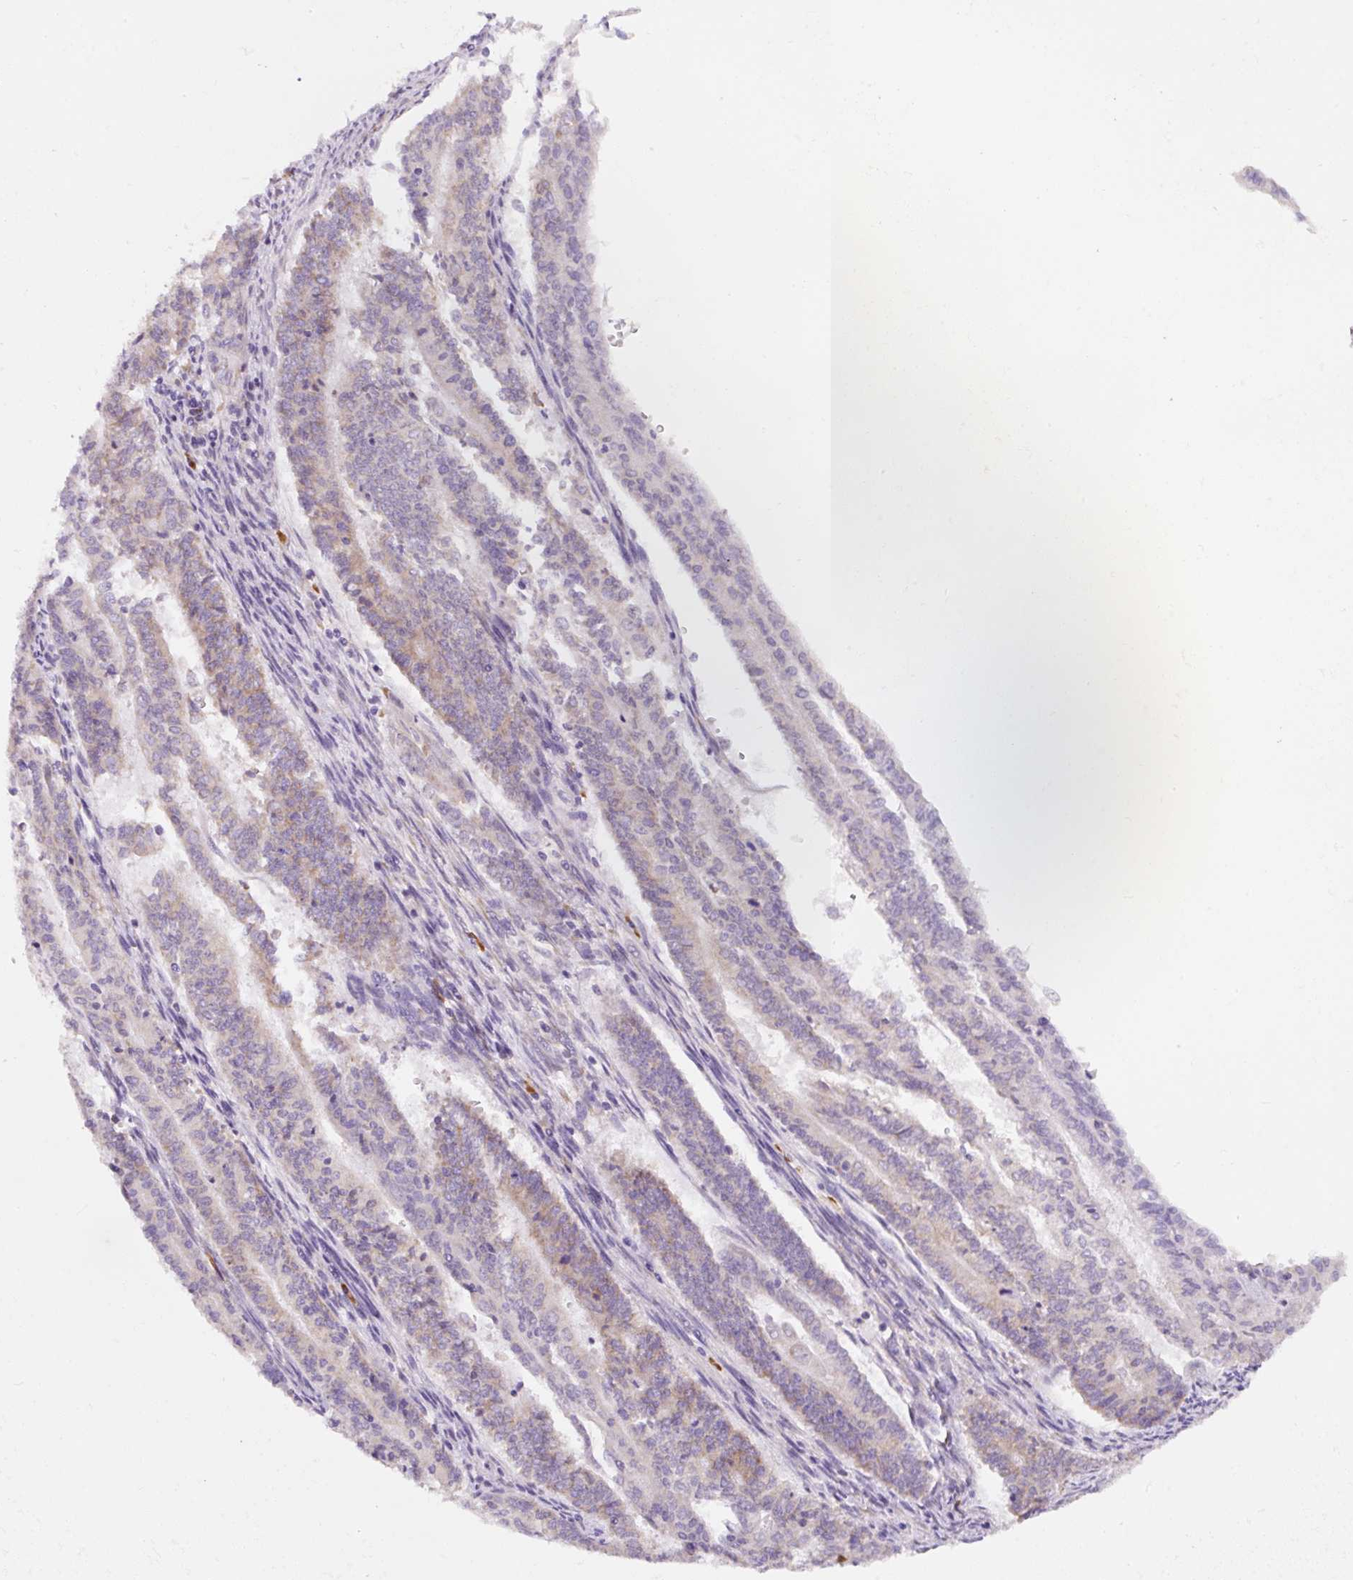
{"staining": {"intensity": "weak", "quantity": "<25%", "location": "cytoplasmic/membranous"}, "tissue": "endometrial cancer", "cell_type": "Tumor cells", "image_type": "cancer", "snomed": [{"axis": "morphology", "description": "Adenocarcinoma, NOS"}, {"axis": "topography", "description": "Endometrium"}], "caption": "There is no significant positivity in tumor cells of endometrial adenocarcinoma. (DAB (3,3'-diaminobenzidine) immunohistochemistry with hematoxylin counter stain).", "gene": "DDOST", "patient": {"sex": "female", "age": 59}}